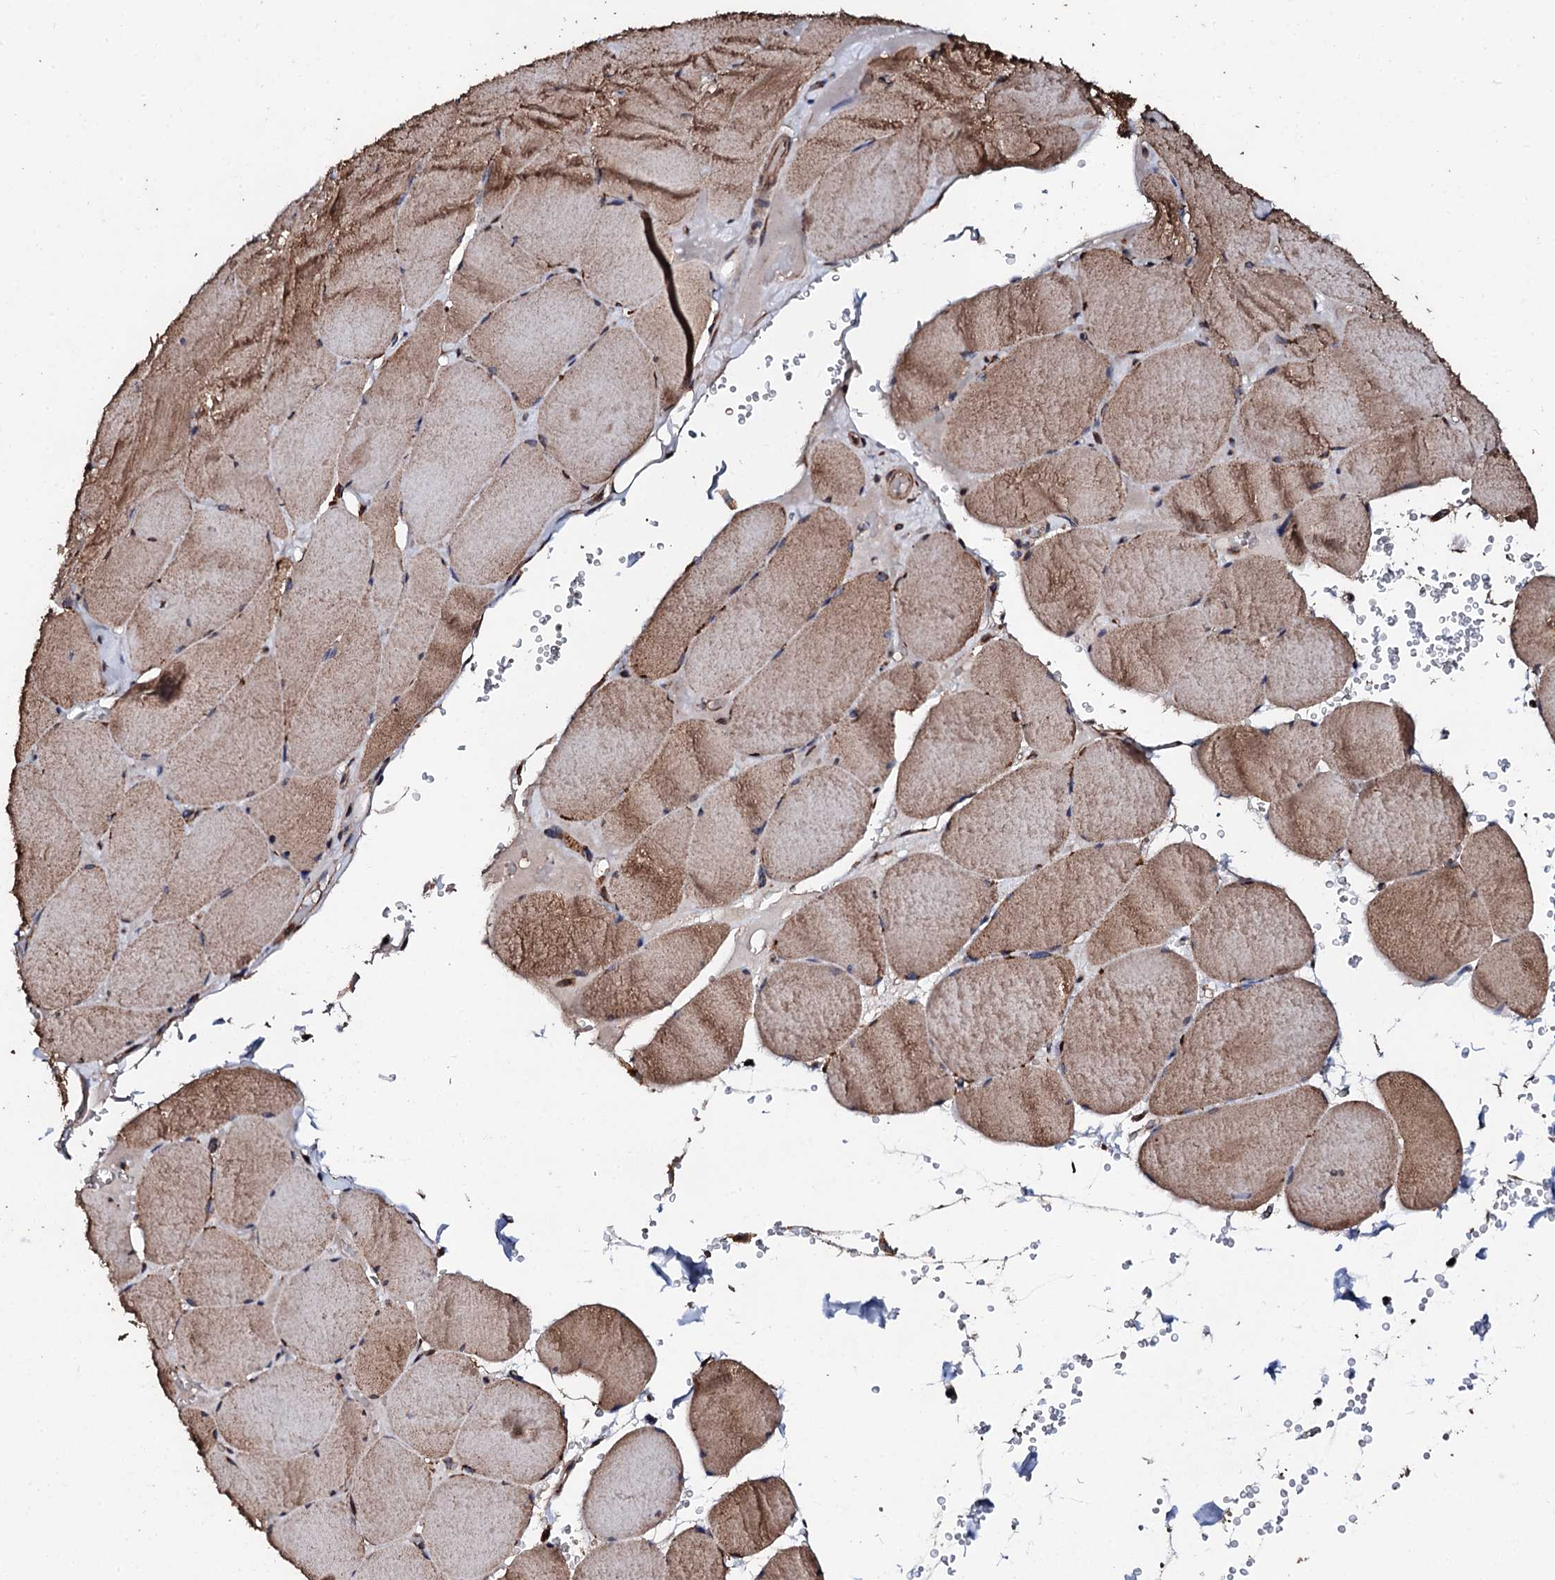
{"staining": {"intensity": "moderate", "quantity": ">75%", "location": "cytoplasmic/membranous"}, "tissue": "skeletal muscle", "cell_type": "Myocytes", "image_type": "normal", "snomed": [{"axis": "morphology", "description": "Normal tissue, NOS"}, {"axis": "topography", "description": "Skeletal muscle"}, {"axis": "topography", "description": "Head-Neck"}], "caption": "This photomicrograph demonstrates benign skeletal muscle stained with immunohistochemistry to label a protein in brown. The cytoplasmic/membranous of myocytes show moderate positivity for the protein. Nuclei are counter-stained blue.", "gene": "CKAP5", "patient": {"sex": "male", "age": 66}}